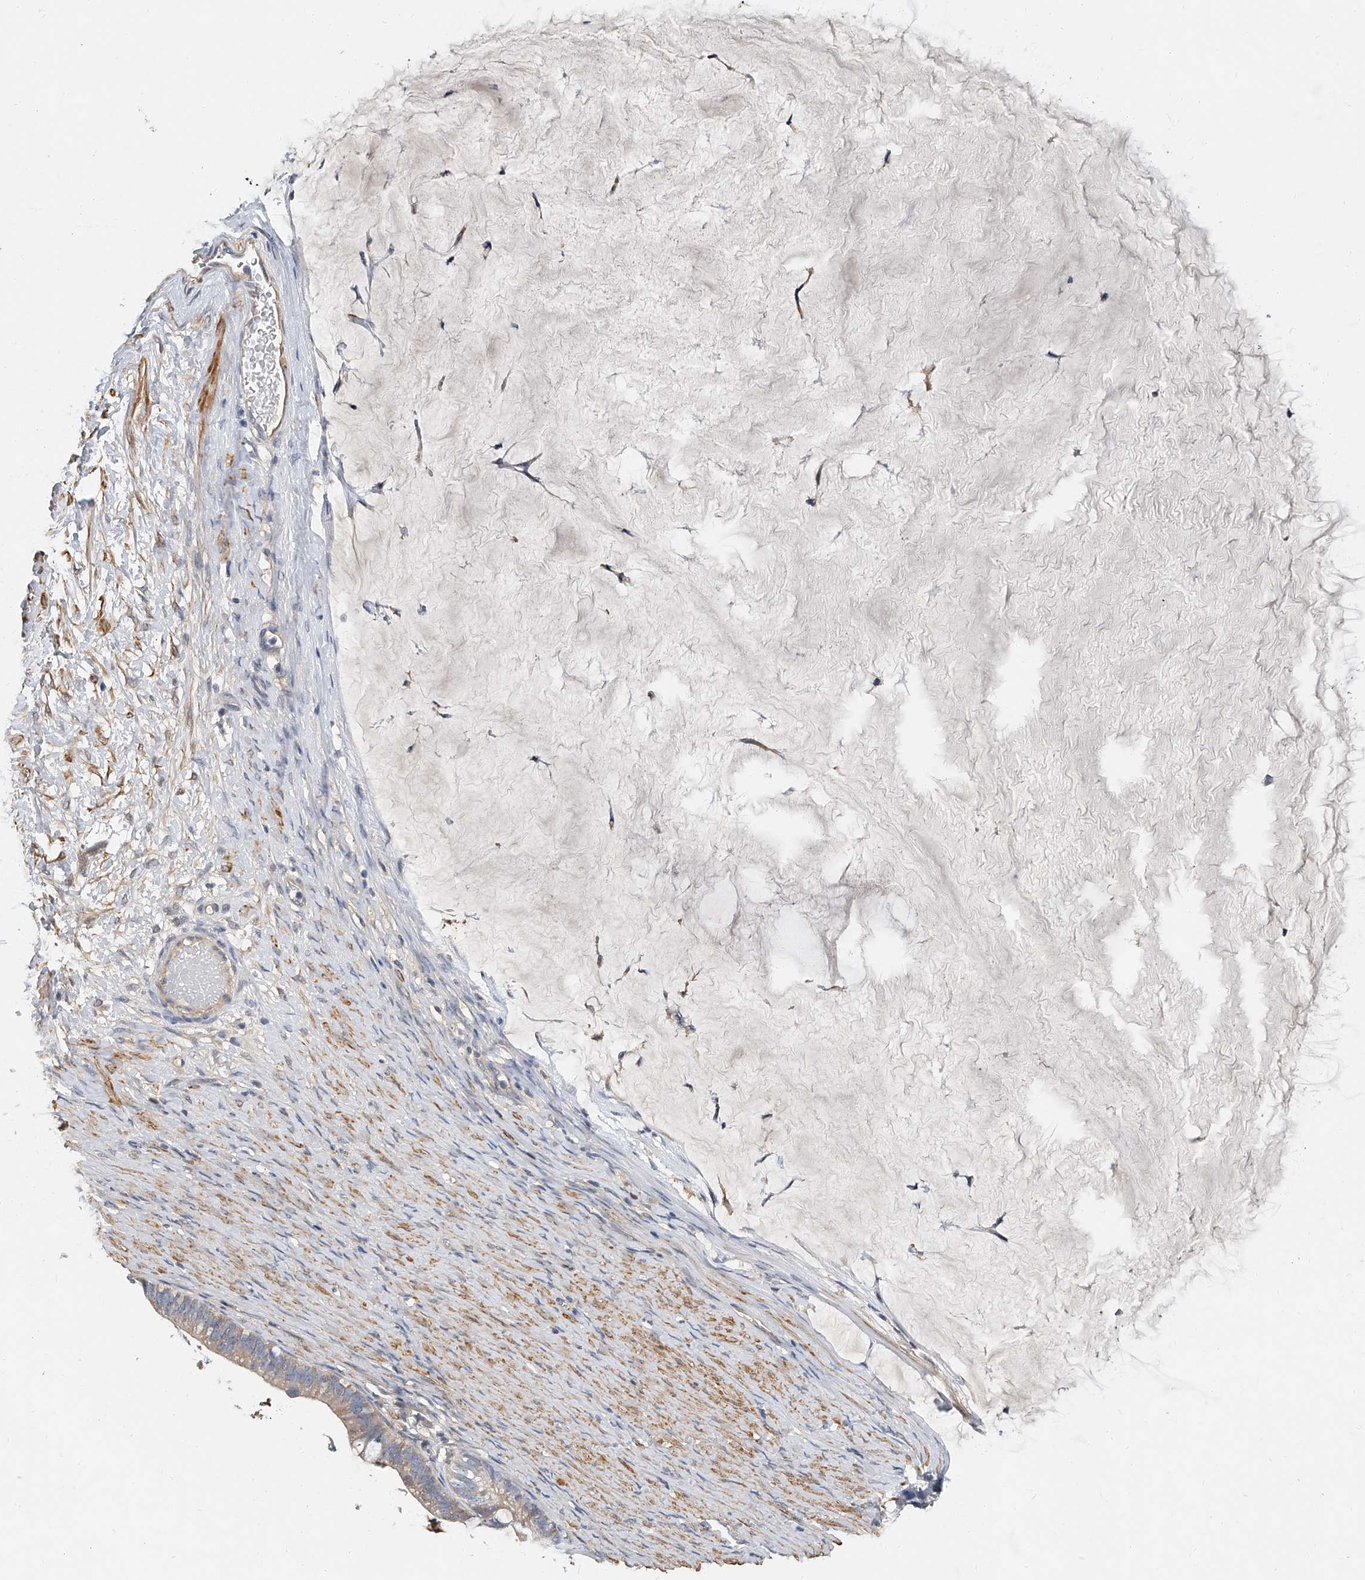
{"staining": {"intensity": "weak", "quantity": "25%-75%", "location": "cytoplasmic/membranous"}, "tissue": "ovarian cancer", "cell_type": "Tumor cells", "image_type": "cancer", "snomed": [{"axis": "morphology", "description": "Cystadenocarcinoma, mucinous, NOS"}, {"axis": "topography", "description": "Ovary"}], "caption": "Immunohistochemistry micrograph of mucinous cystadenocarcinoma (ovarian) stained for a protein (brown), which exhibits low levels of weak cytoplasmic/membranous staining in about 25%-75% of tumor cells.", "gene": "CD200", "patient": {"sex": "female", "age": 61}}